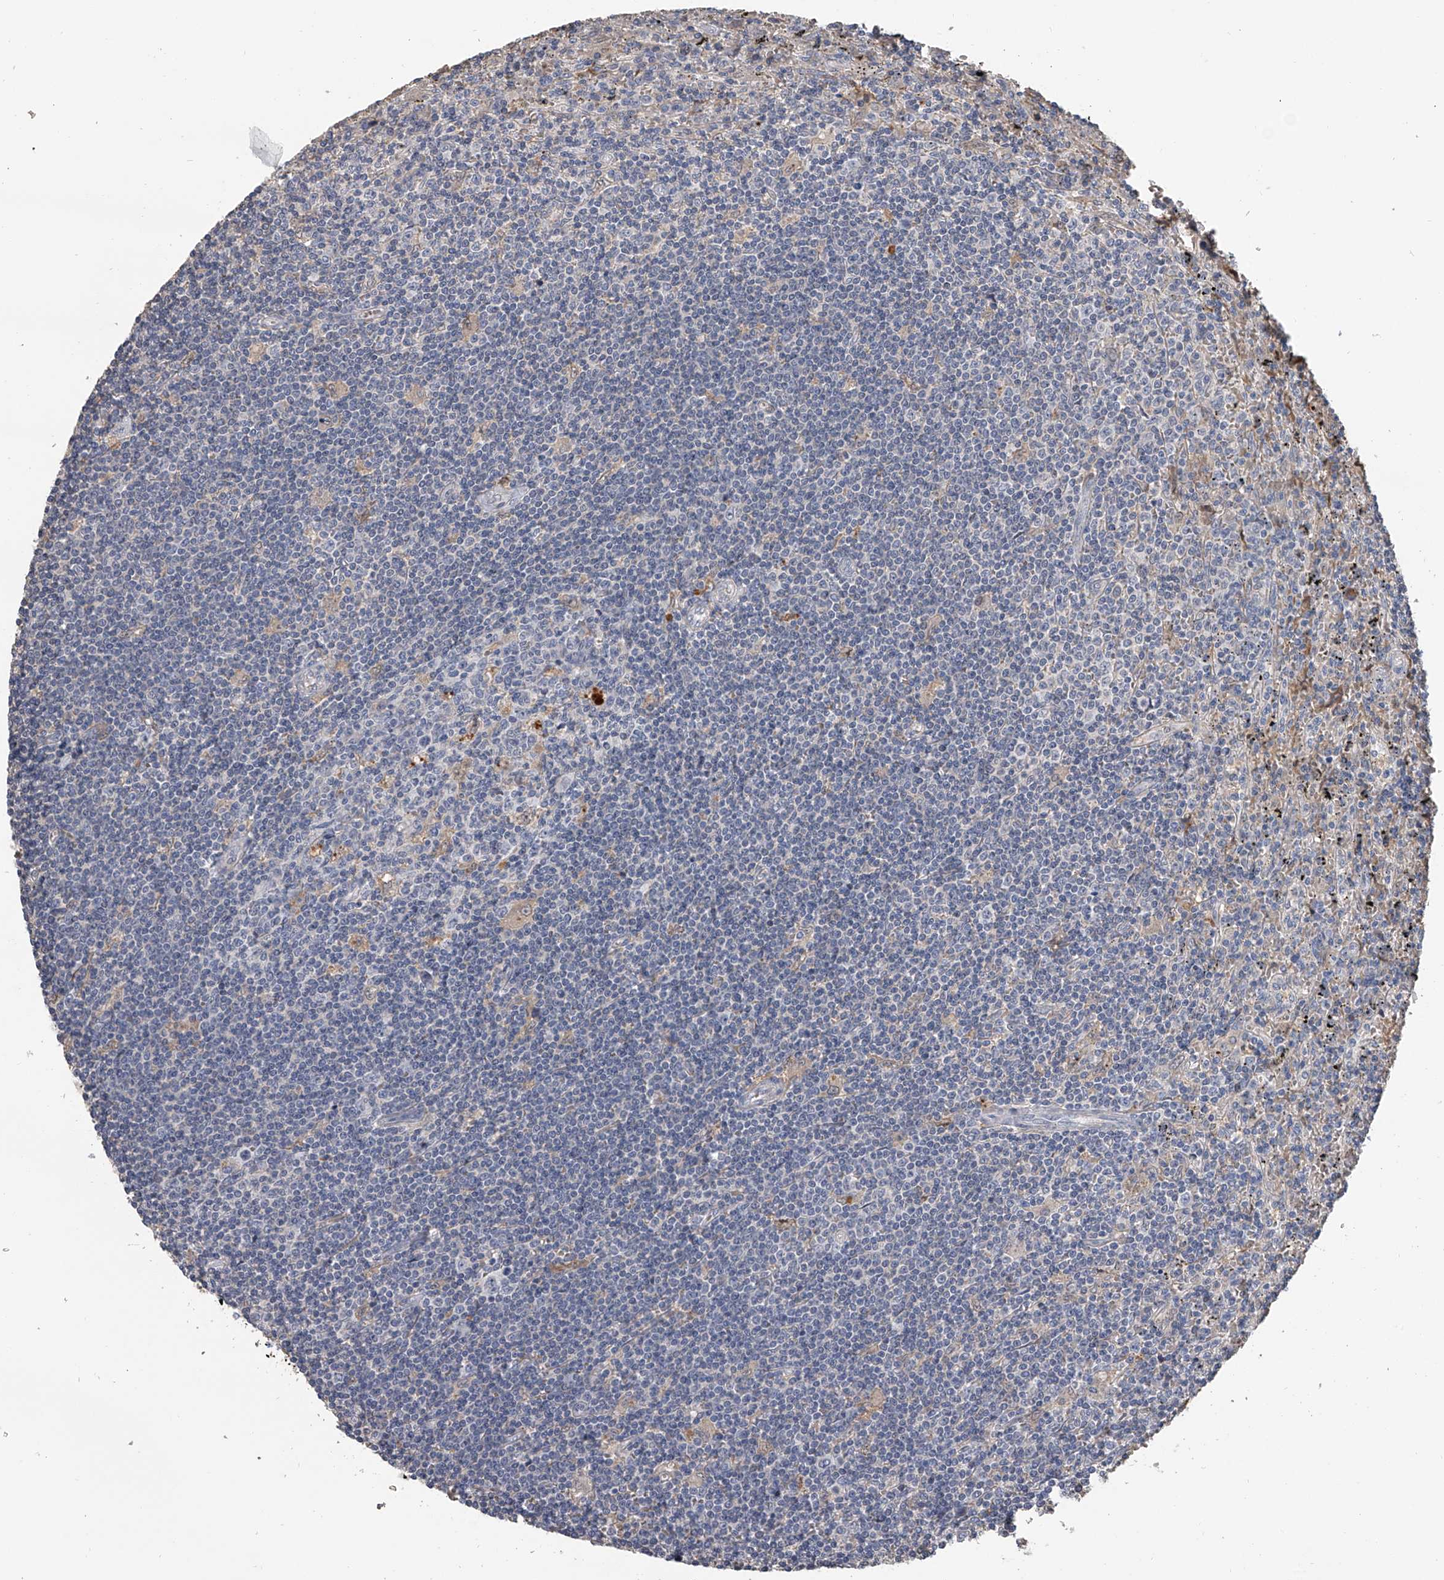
{"staining": {"intensity": "negative", "quantity": "none", "location": "none"}, "tissue": "lymphoma", "cell_type": "Tumor cells", "image_type": "cancer", "snomed": [{"axis": "morphology", "description": "Malignant lymphoma, non-Hodgkin's type, Low grade"}, {"axis": "topography", "description": "Spleen"}], "caption": "High magnification brightfield microscopy of lymphoma stained with DAB (3,3'-diaminobenzidine) (brown) and counterstained with hematoxylin (blue): tumor cells show no significant staining.", "gene": "DOCK9", "patient": {"sex": "male", "age": 76}}